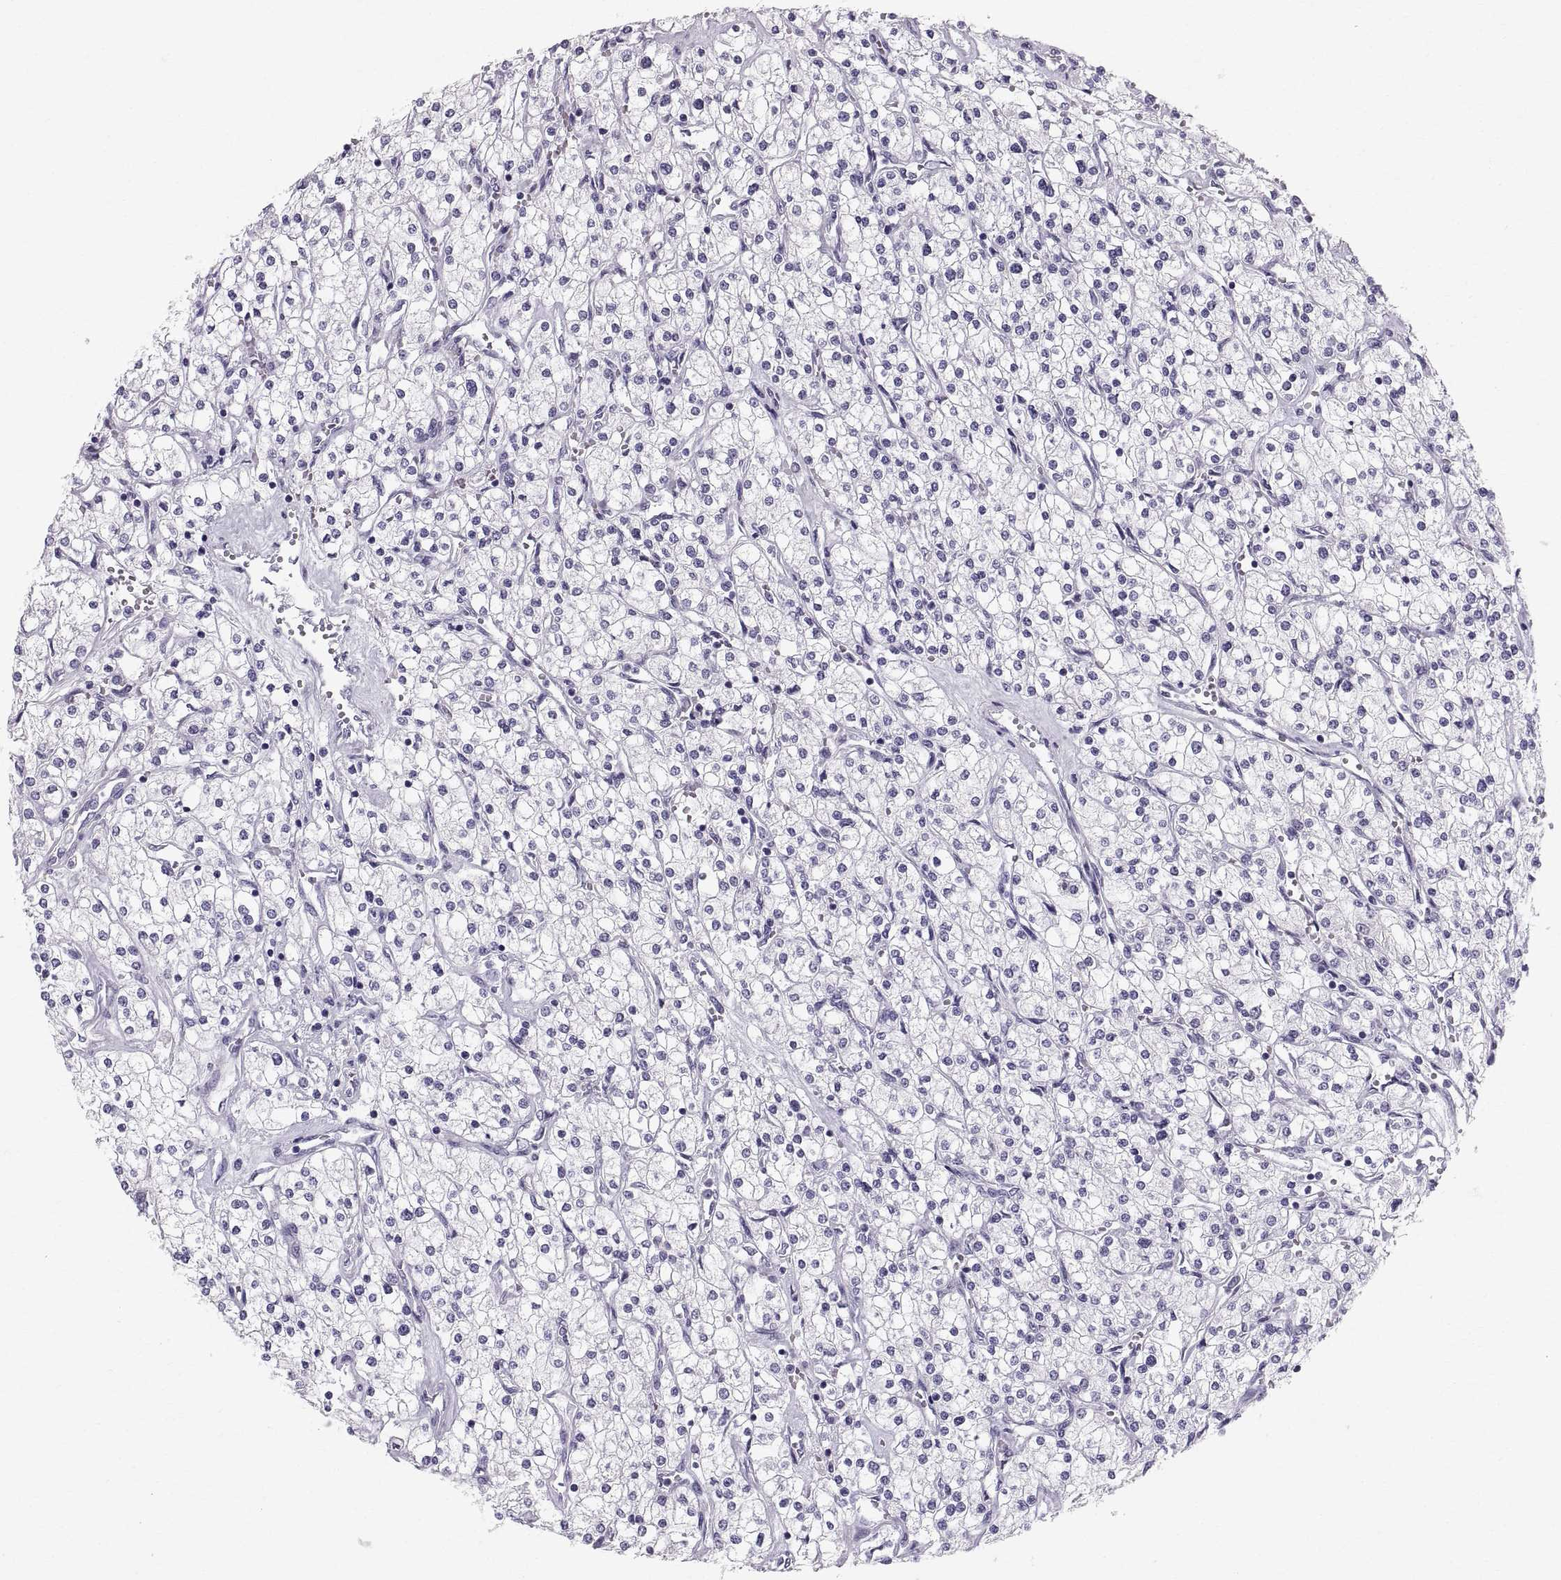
{"staining": {"intensity": "negative", "quantity": "none", "location": "none"}, "tissue": "renal cancer", "cell_type": "Tumor cells", "image_type": "cancer", "snomed": [{"axis": "morphology", "description": "Adenocarcinoma, NOS"}, {"axis": "topography", "description": "Kidney"}], "caption": "Histopathology image shows no protein expression in tumor cells of renal cancer tissue.", "gene": "SLC22A6", "patient": {"sex": "male", "age": 80}}